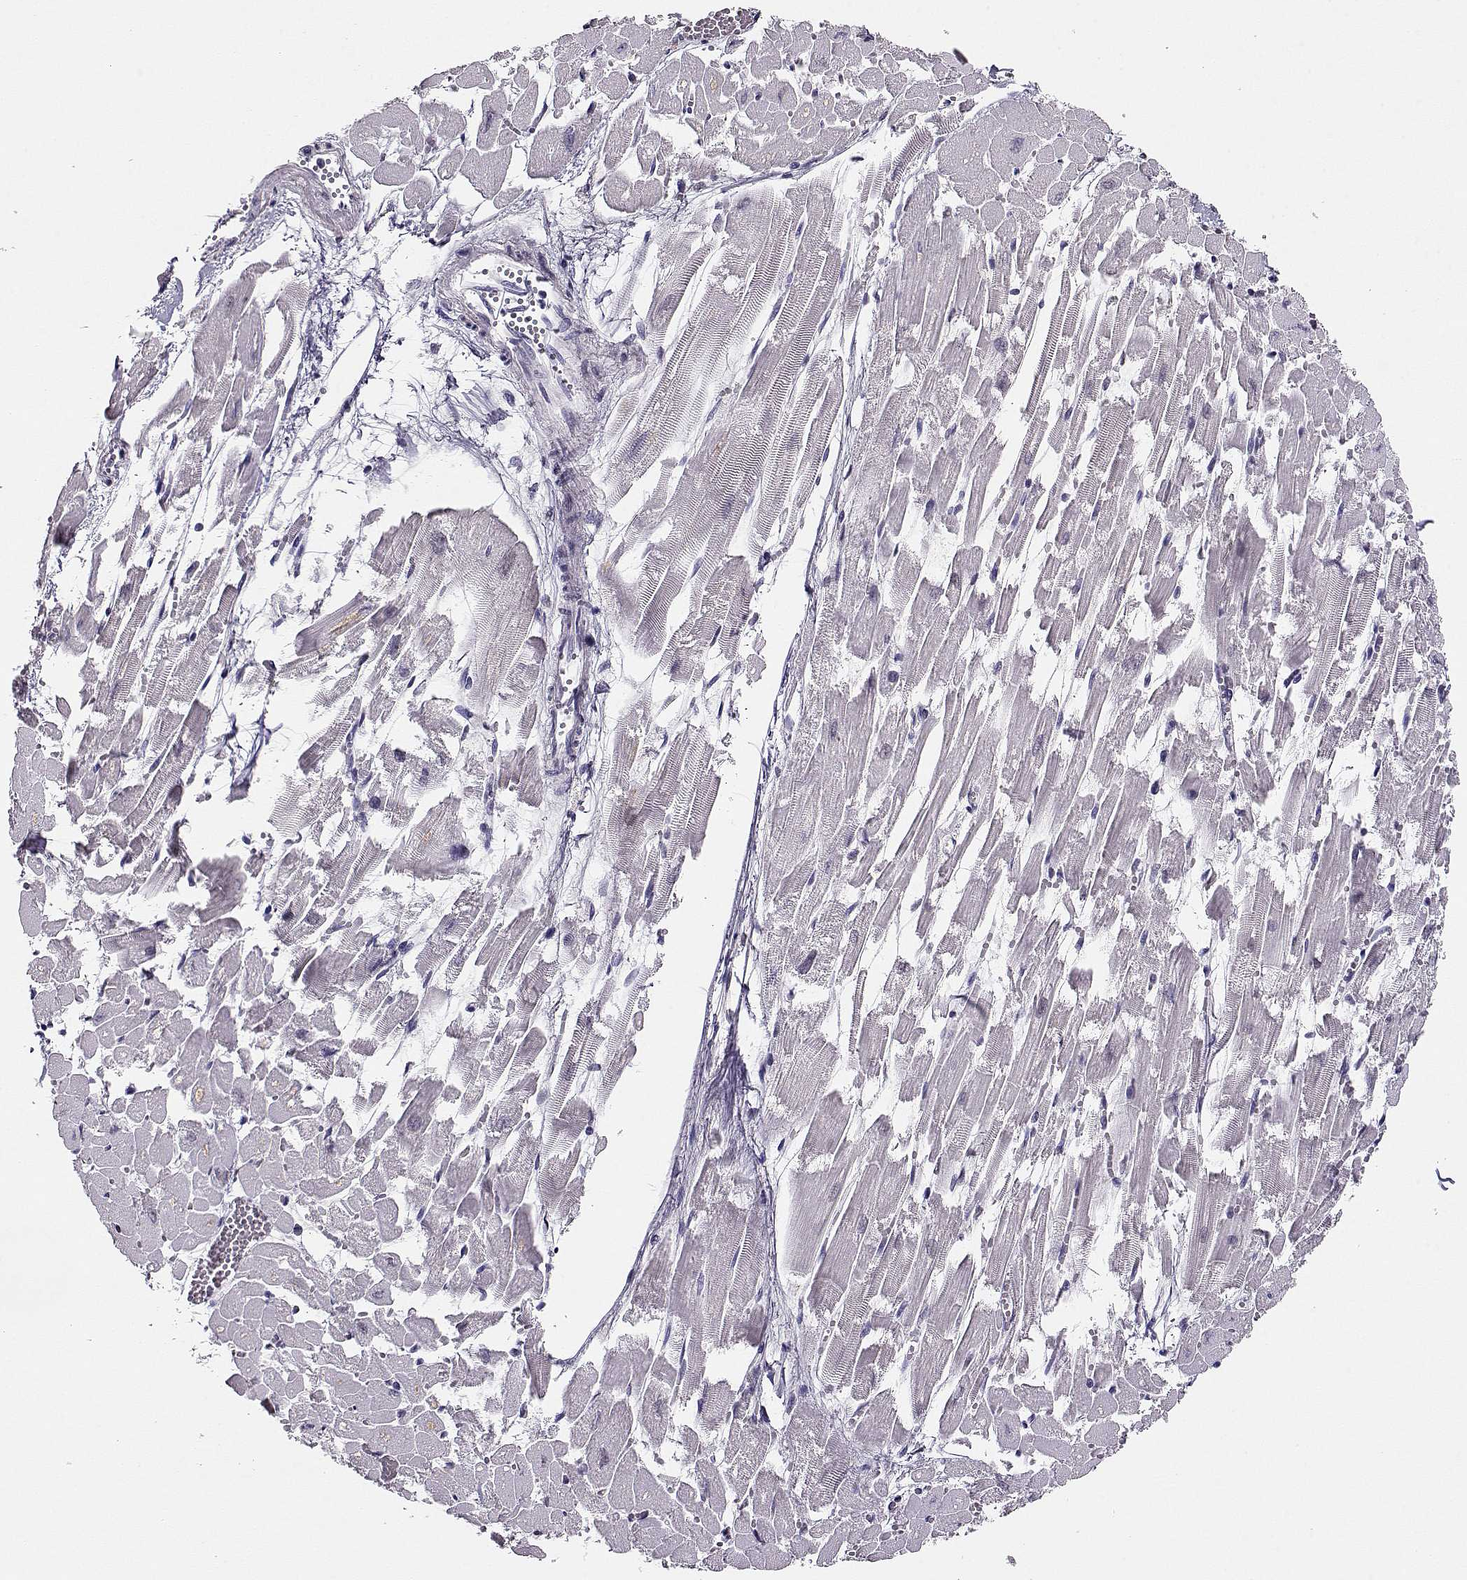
{"staining": {"intensity": "weak", "quantity": "25%-75%", "location": "nuclear"}, "tissue": "heart muscle", "cell_type": "Cardiomyocytes", "image_type": "normal", "snomed": [{"axis": "morphology", "description": "Normal tissue, NOS"}, {"axis": "topography", "description": "Heart"}], "caption": "High-power microscopy captured an IHC image of normal heart muscle, revealing weak nuclear staining in about 25%-75% of cardiomyocytes. (DAB IHC with brightfield microscopy, high magnification).", "gene": "POLI", "patient": {"sex": "female", "age": 52}}